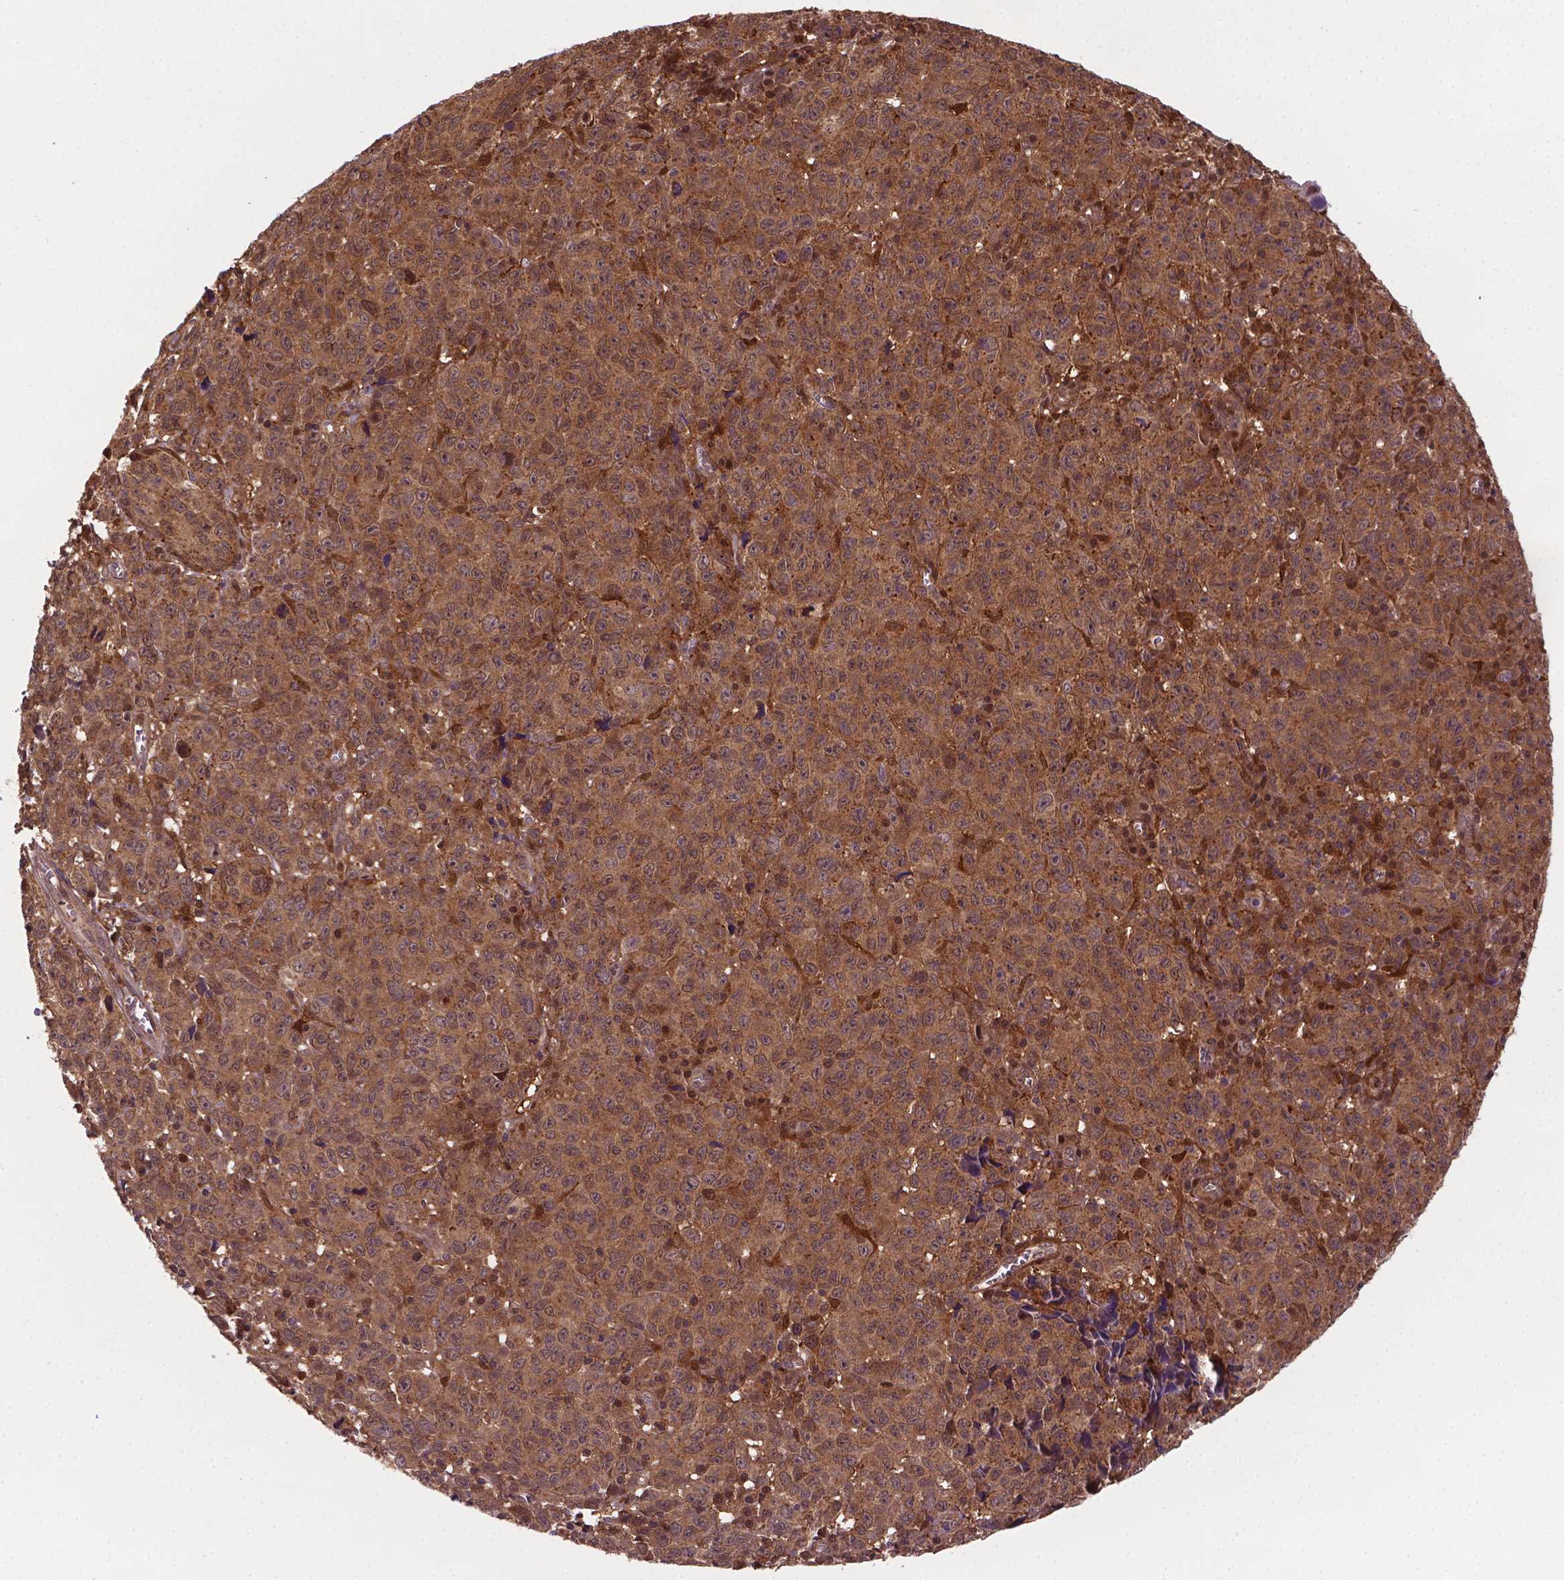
{"staining": {"intensity": "moderate", "quantity": ">75%", "location": "cytoplasmic/membranous,nuclear"}, "tissue": "melanoma", "cell_type": "Tumor cells", "image_type": "cancer", "snomed": [{"axis": "morphology", "description": "Malignant melanoma, NOS"}, {"axis": "topography", "description": "Vulva, labia, clitoris and Bartholin´s gland, NO"}], "caption": "A photomicrograph of human melanoma stained for a protein reveals moderate cytoplasmic/membranous and nuclear brown staining in tumor cells.", "gene": "PLIN3", "patient": {"sex": "female", "age": 75}}